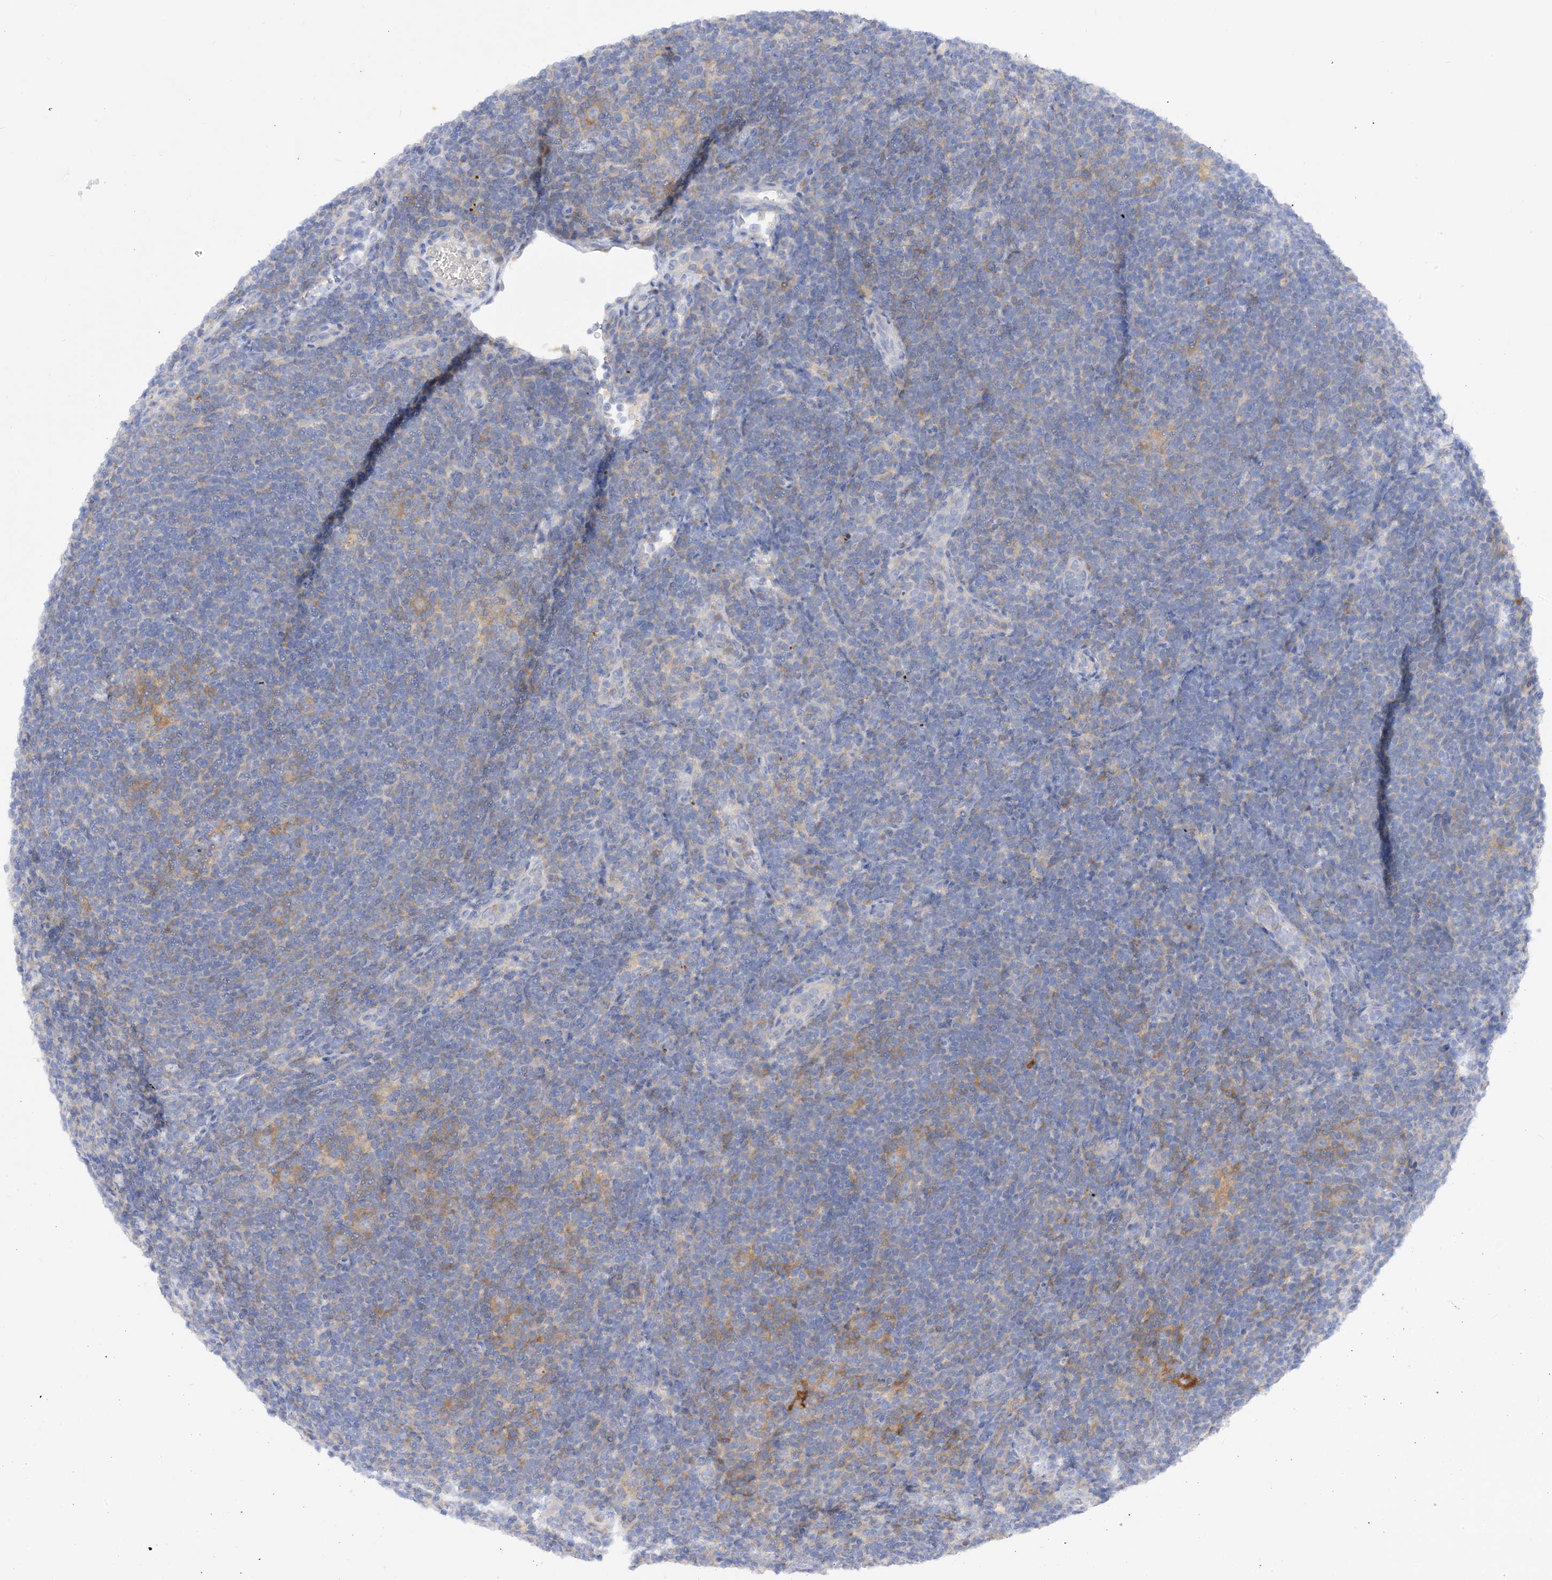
{"staining": {"intensity": "weak", "quantity": "<25%", "location": "cytoplasmic/membranous"}, "tissue": "lymphoma", "cell_type": "Tumor cells", "image_type": "cancer", "snomed": [{"axis": "morphology", "description": "Hodgkin's disease, NOS"}, {"axis": "topography", "description": "Lymph node"}], "caption": "Tumor cells are negative for brown protein staining in lymphoma.", "gene": "ARV1", "patient": {"sex": "female", "age": 57}}